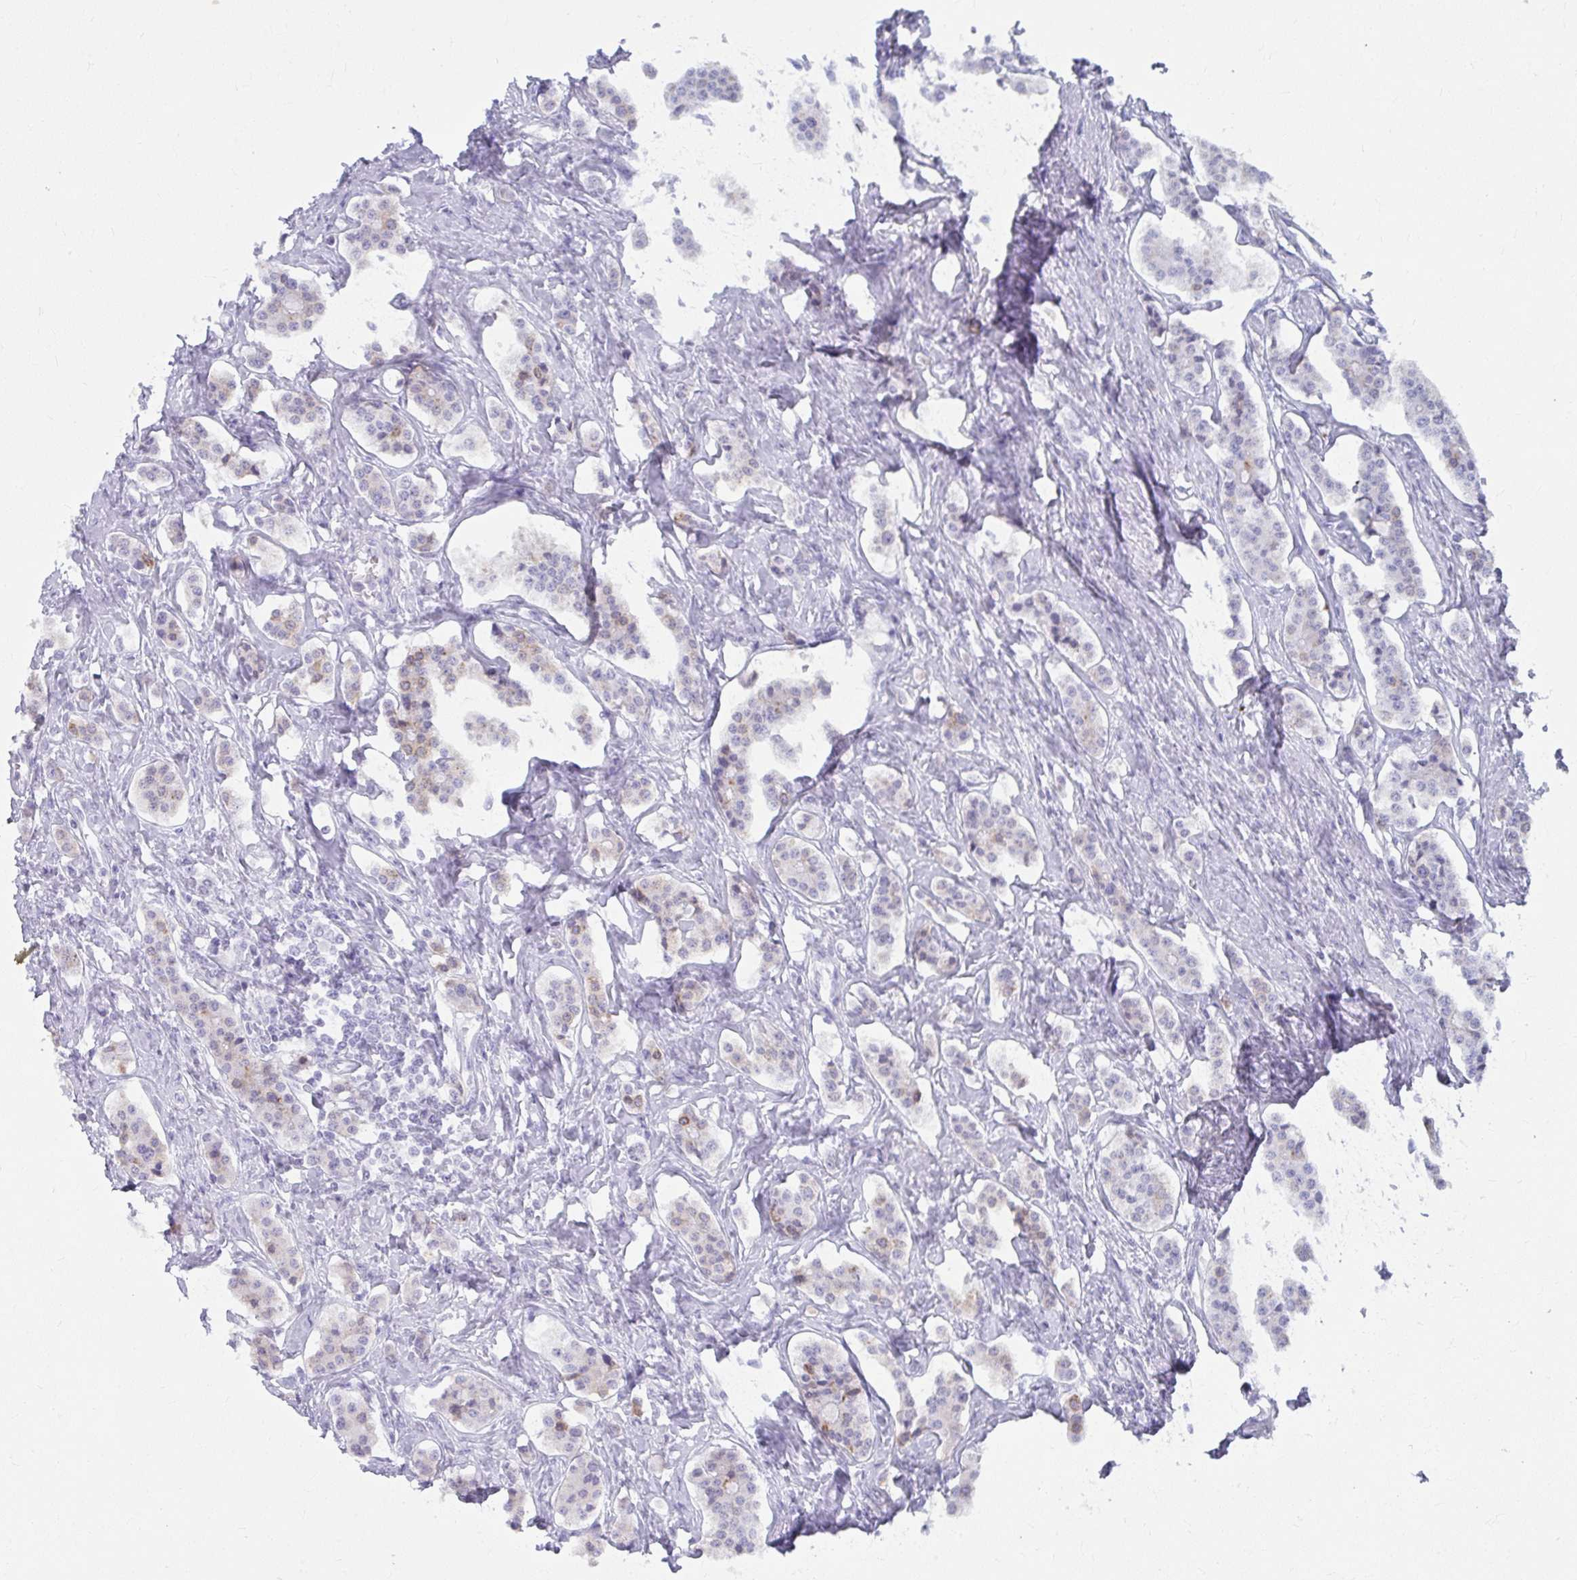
{"staining": {"intensity": "weak", "quantity": "<25%", "location": "cytoplasmic/membranous"}, "tissue": "carcinoid", "cell_type": "Tumor cells", "image_type": "cancer", "snomed": [{"axis": "morphology", "description": "Carcinoid, malignant, NOS"}, {"axis": "topography", "description": "Small intestine"}], "caption": "A micrograph of carcinoid (malignant) stained for a protein exhibits no brown staining in tumor cells. (Stains: DAB (3,3'-diaminobenzidine) immunohistochemistry (IHC) with hematoxylin counter stain, Microscopy: brightfield microscopy at high magnification).", "gene": "UGT3A2", "patient": {"sex": "male", "age": 63}}